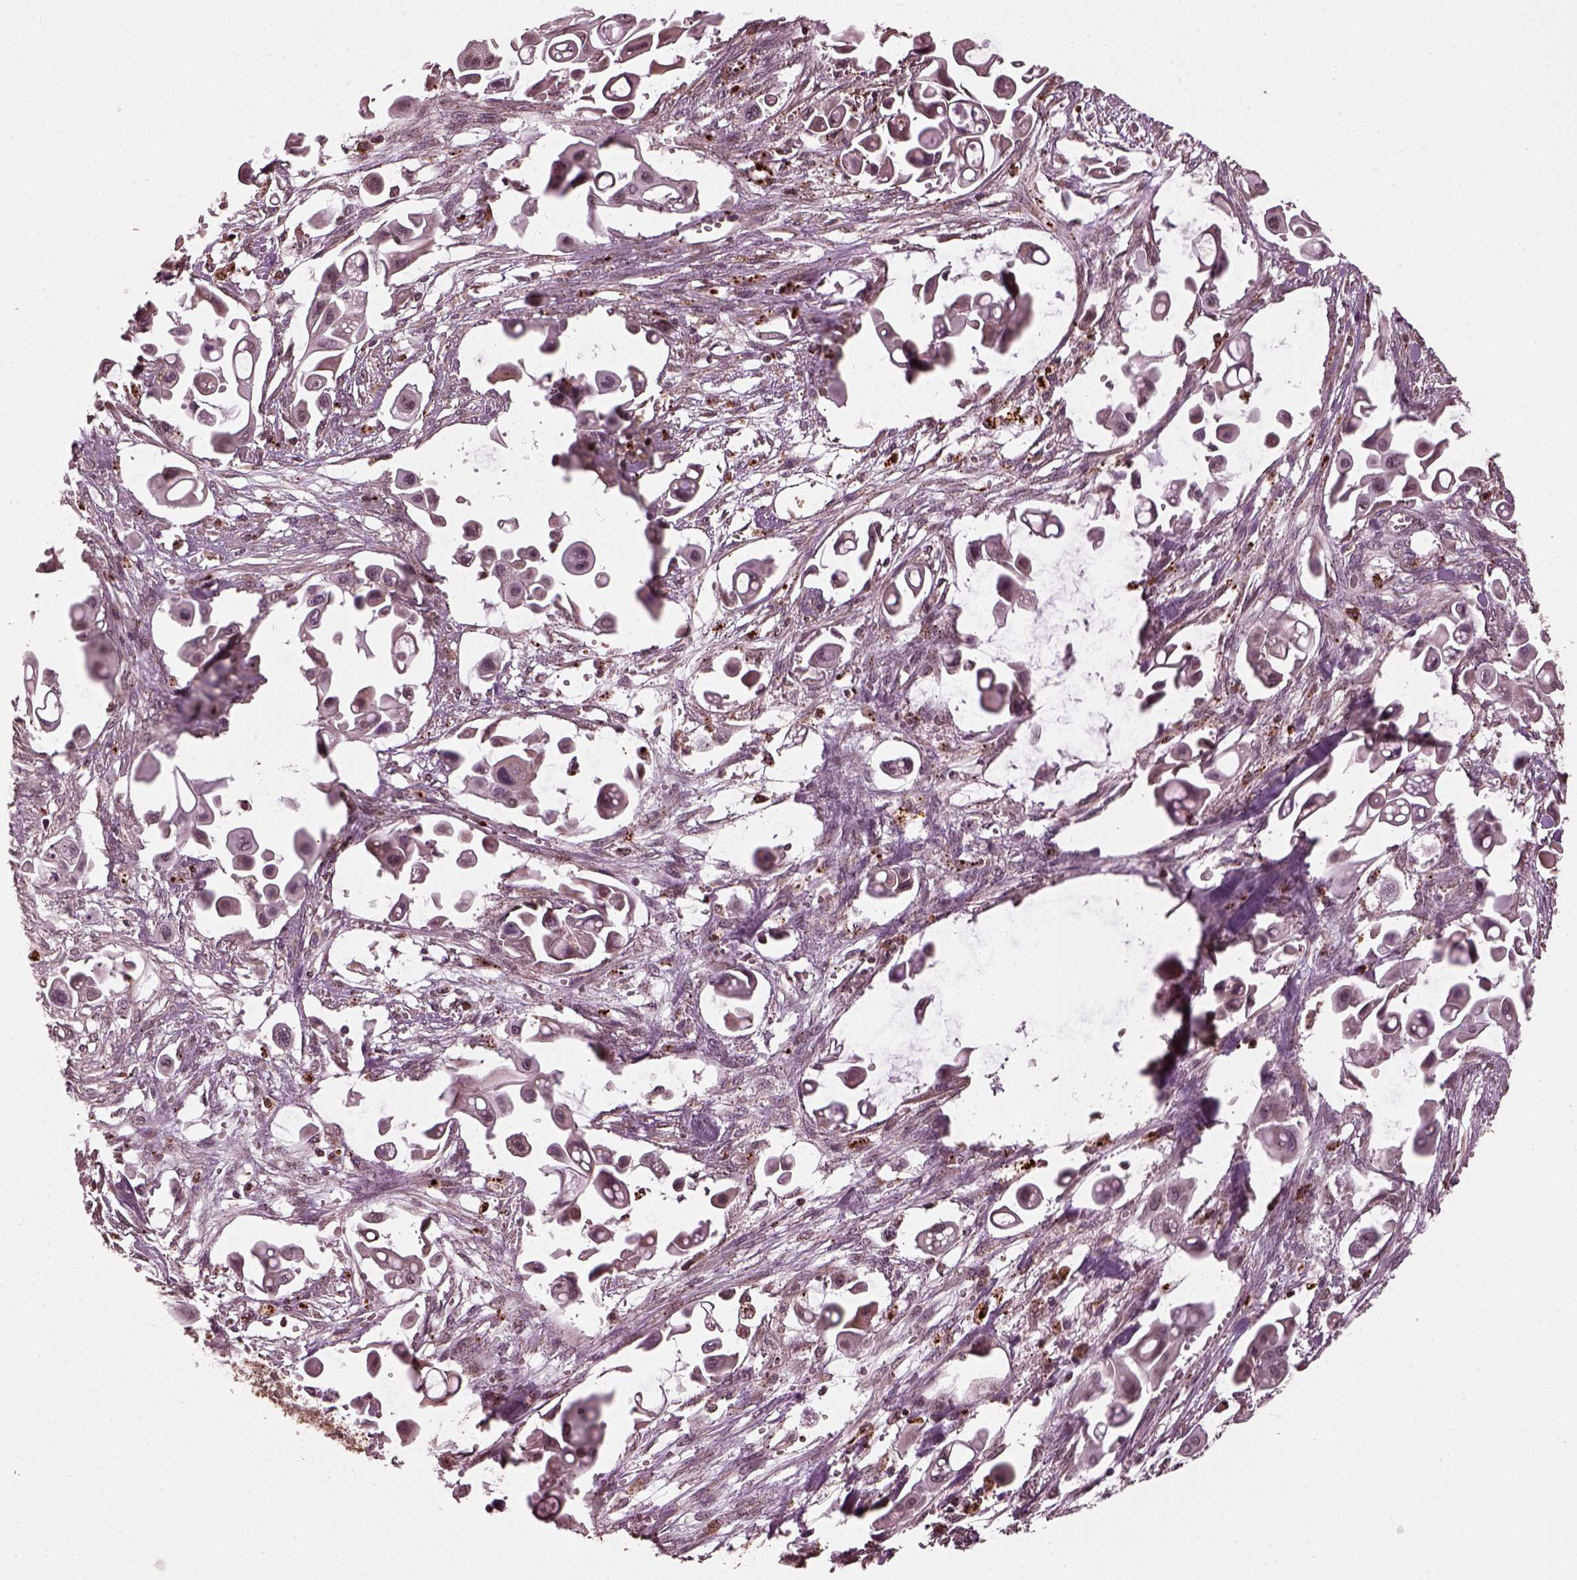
{"staining": {"intensity": "negative", "quantity": "none", "location": "none"}, "tissue": "pancreatic cancer", "cell_type": "Tumor cells", "image_type": "cancer", "snomed": [{"axis": "morphology", "description": "Adenocarcinoma, NOS"}, {"axis": "topography", "description": "Pancreas"}], "caption": "Tumor cells are negative for protein expression in human pancreatic cancer.", "gene": "RUFY3", "patient": {"sex": "male", "age": 50}}